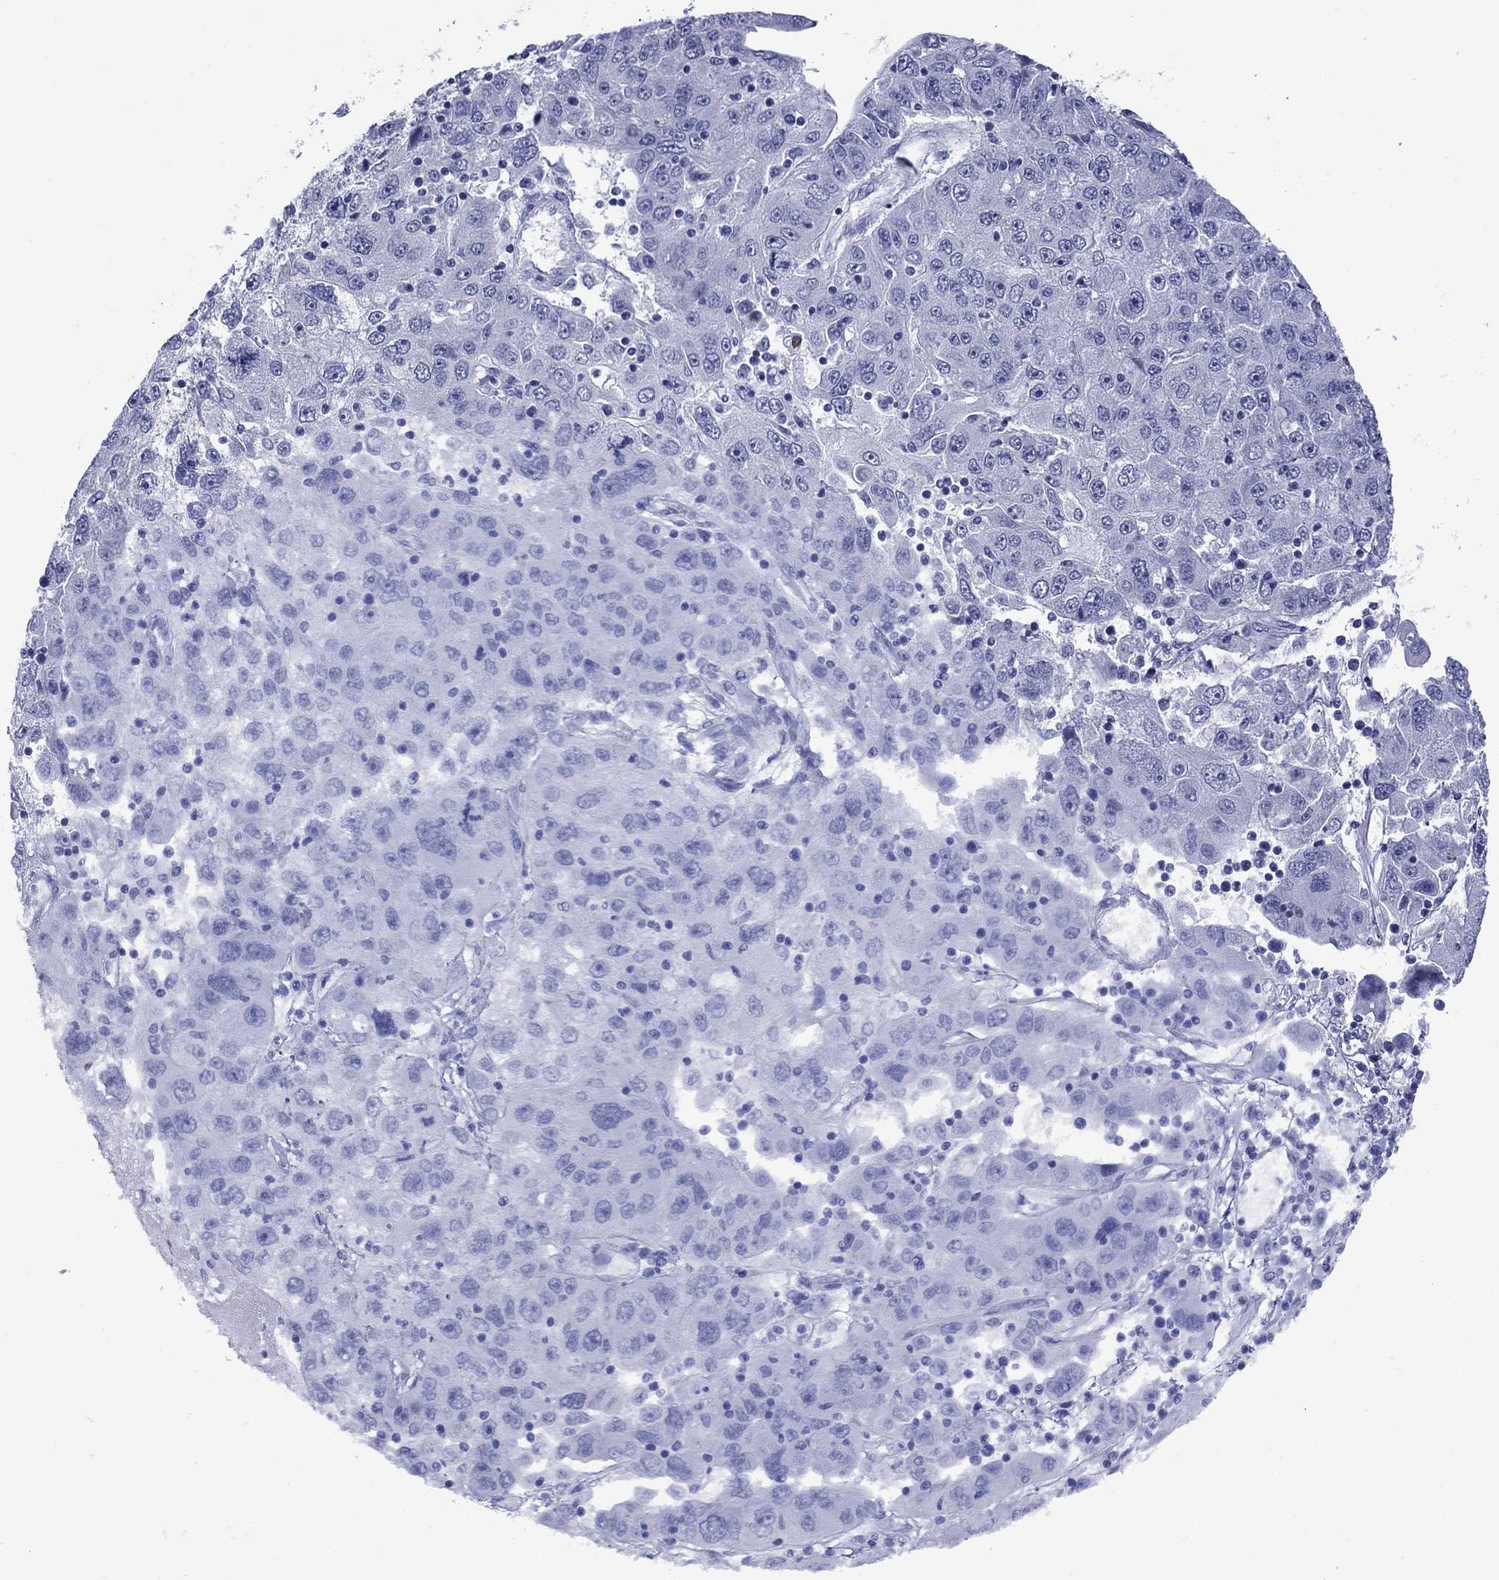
{"staining": {"intensity": "negative", "quantity": "none", "location": "none"}, "tissue": "stomach cancer", "cell_type": "Tumor cells", "image_type": "cancer", "snomed": [{"axis": "morphology", "description": "Adenocarcinoma, NOS"}, {"axis": "topography", "description": "Stomach"}], "caption": "There is no significant staining in tumor cells of stomach adenocarcinoma.", "gene": "APOA2", "patient": {"sex": "male", "age": 56}}